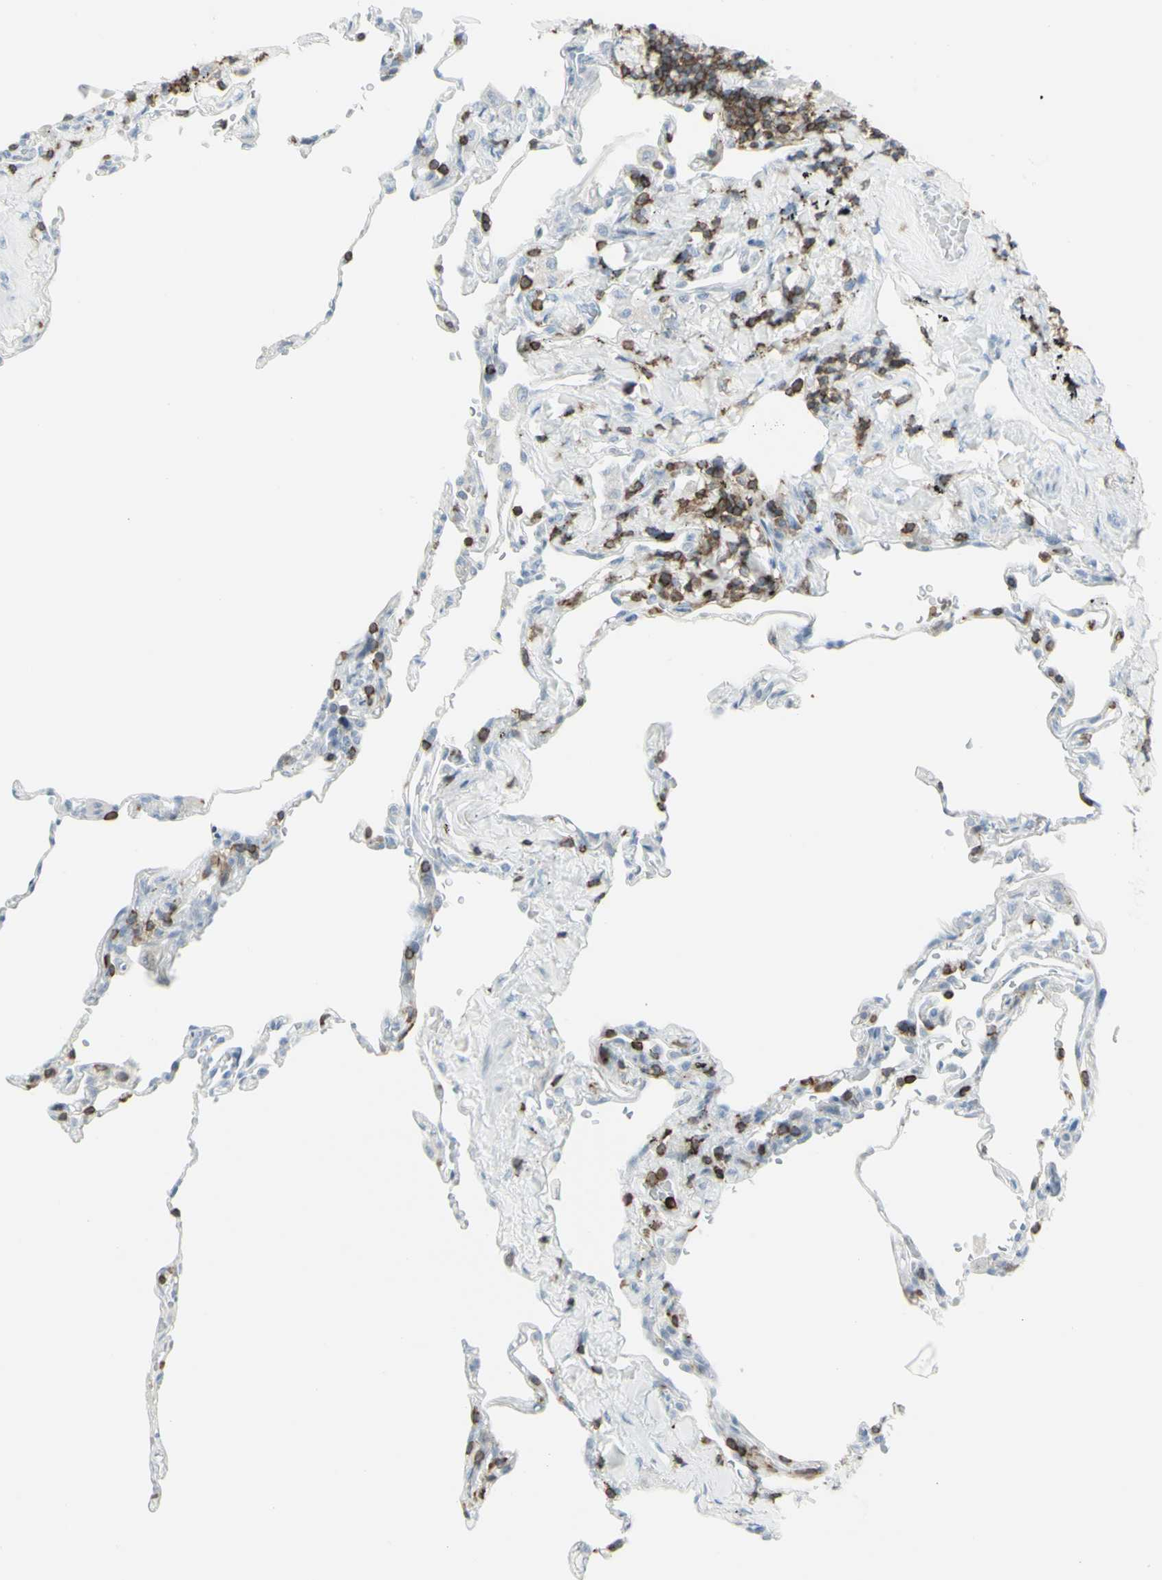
{"staining": {"intensity": "weak", "quantity": "<25%", "location": "cytoplasmic/membranous"}, "tissue": "lung", "cell_type": "Alveolar cells", "image_type": "normal", "snomed": [{"axis": "morphology", "description": "Normal tissue, NOS"}, {"axis": "topography", "description": "Lung"}], "caption": "IHC image of benign lung stained for a protein (brown), which displays no expression in alveolar cells. (Brightfield microscopy of DAB immunohistochemistry (IHC) at high magnification).", "gene": "NRG1", "patient": {"sex": "male", "age": 59}}